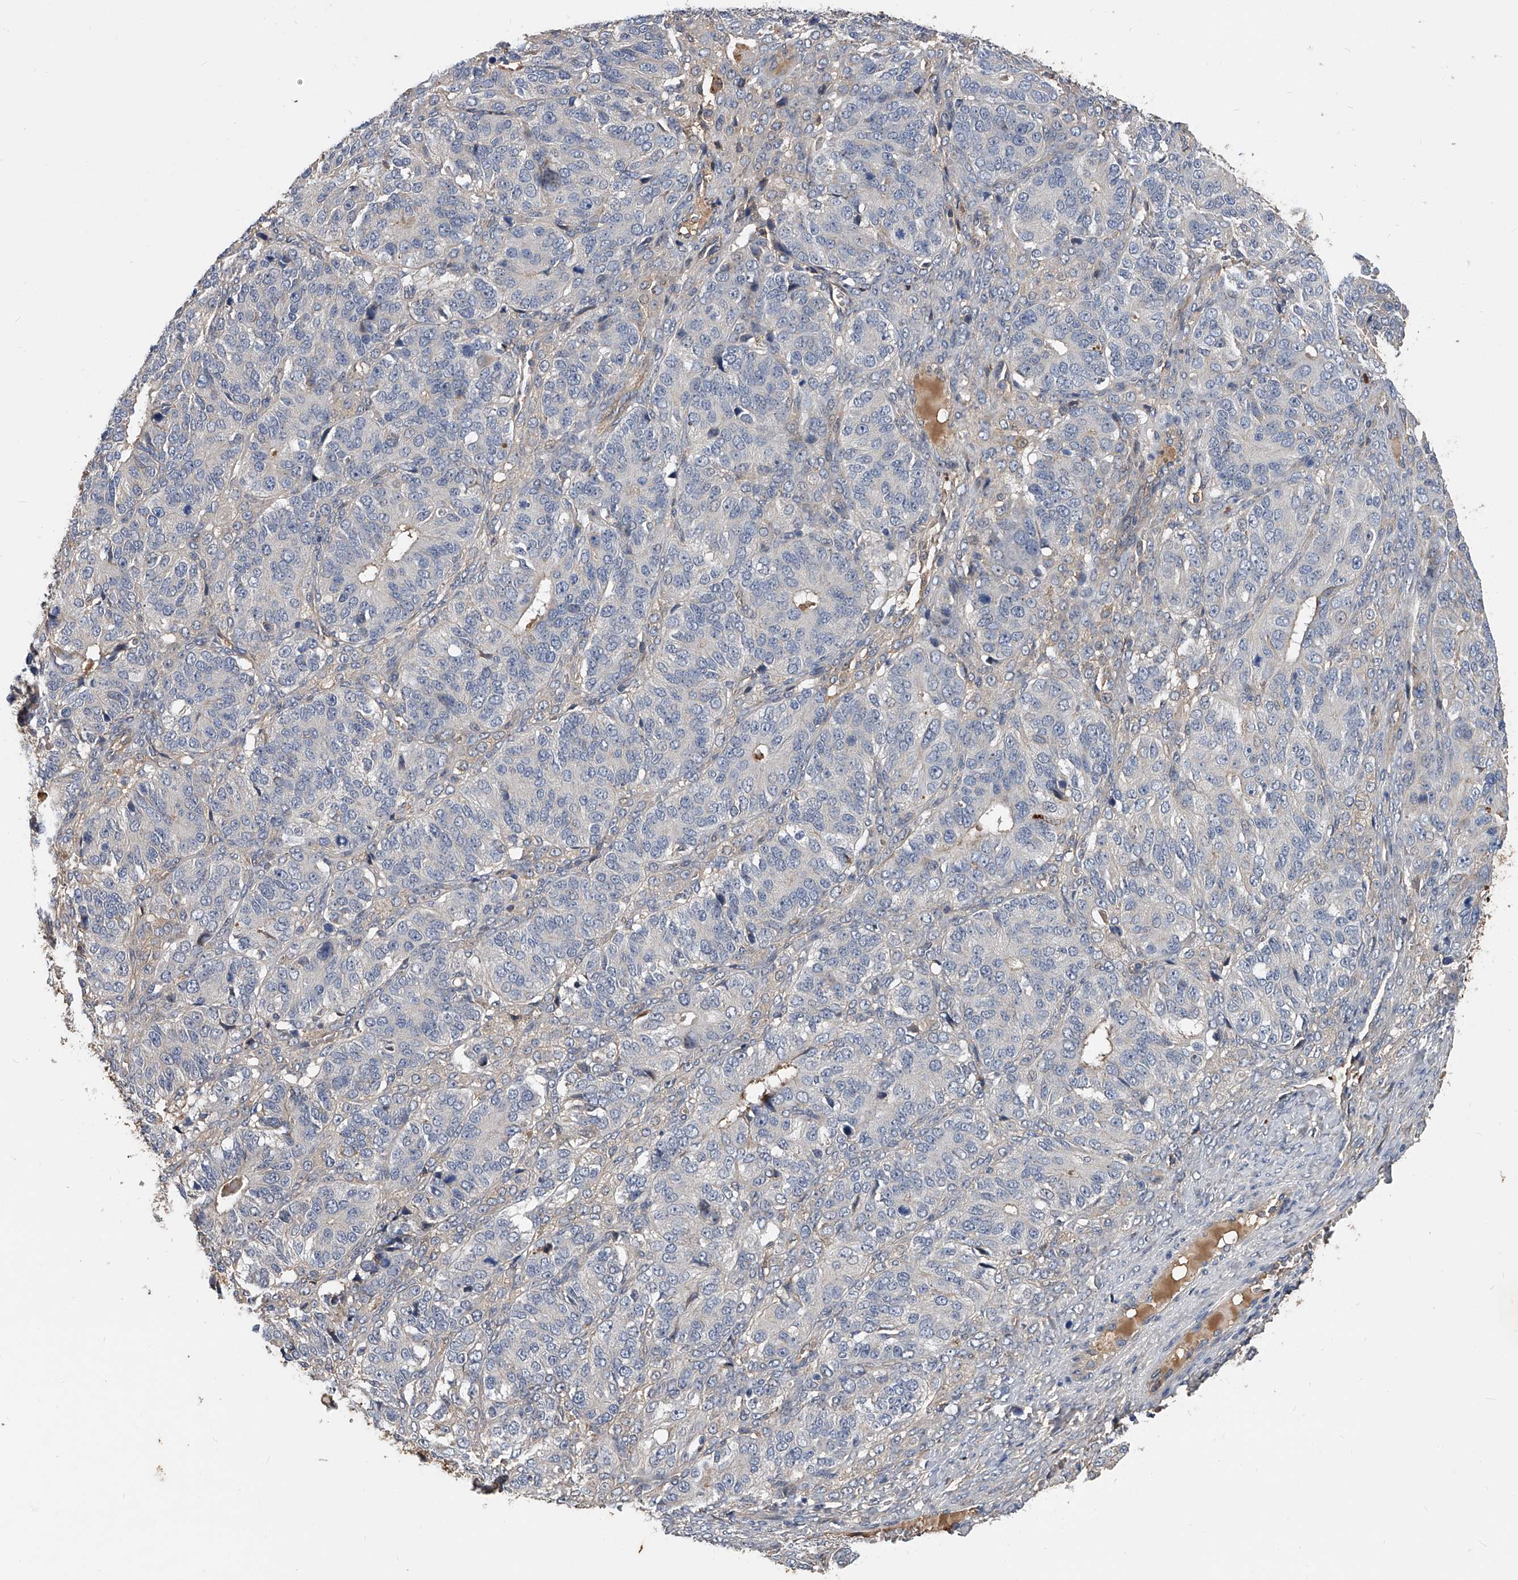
{"staining": {"intensity": "negative", "quantity": "none", "location": "none"}, "tissue": "ovarian cancer", "cell_type": "Tumor cells", "image_type": "cancer", "snomed": [{"axis": "morphology", "description": "Carcinoma, endometroid"}, {"axis": "topography", "description": "Ovary"}], "caption": "DAB immunohistochemical staining of ovarian cancer displays no significant staining in tumor cells.", "gene": "ZNF25", "patient": {"sex": "female", "age": 51}}